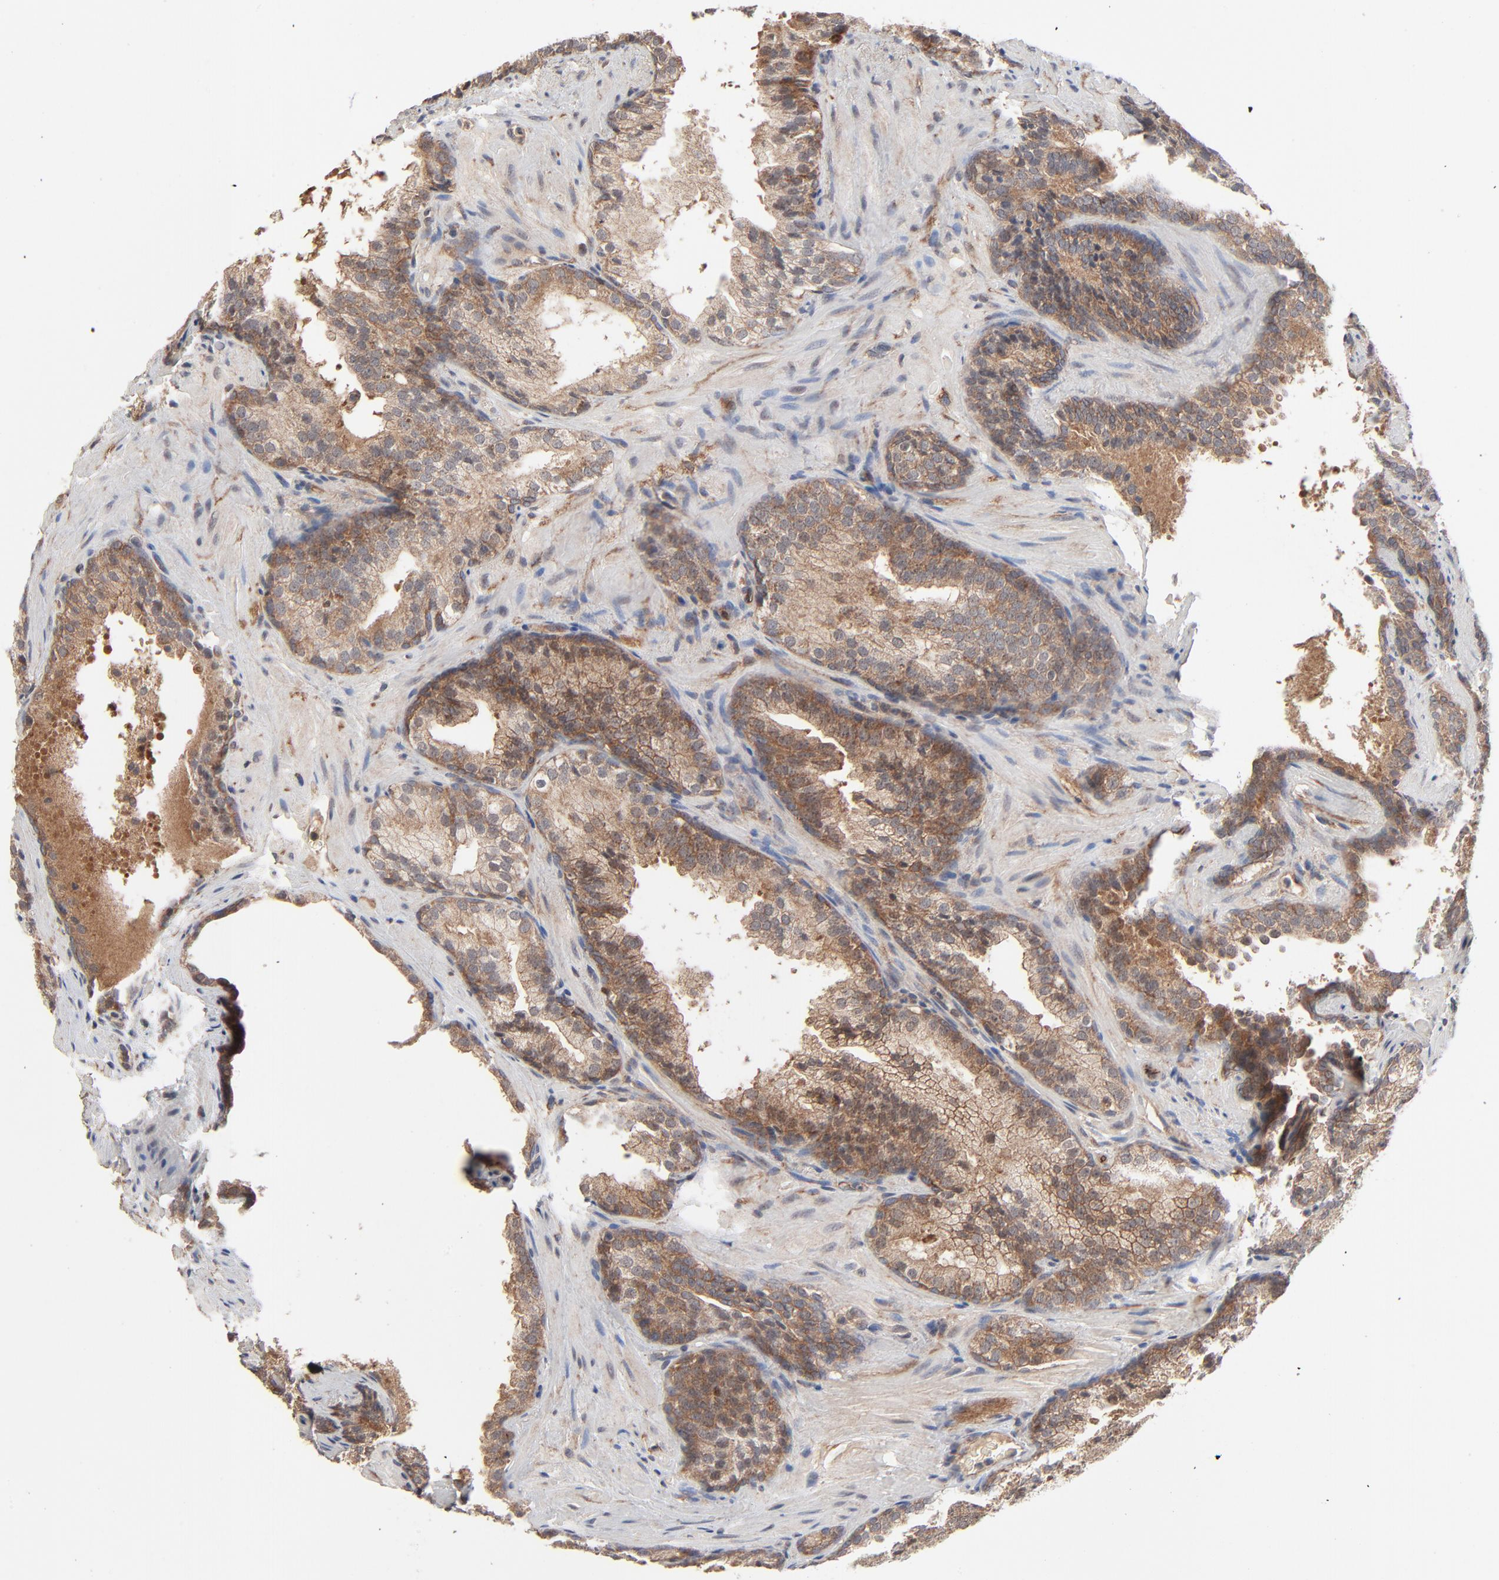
{"staining": {"intensity": "moderate", "quantity": ">75%", "location": "cytoplasmic/membranous"}, "tissue": "prostate cancer", "cell_type": "Tumor cells", "image_type": "cancer", "snomed": [{"axis": "morphology", "description": "Adenocarcinoma, Low grade"}, {"axis": "topography", "description": "Prostate"}], "caption": "An image of human low-grade adenocarcinoma (prostate) stained for a protein demonstrates moderate cytoplasmic/membranous brown staining in tumor cells.", "gene": "ABLIM3", "patient": {"sex": "male", "age": 69}}